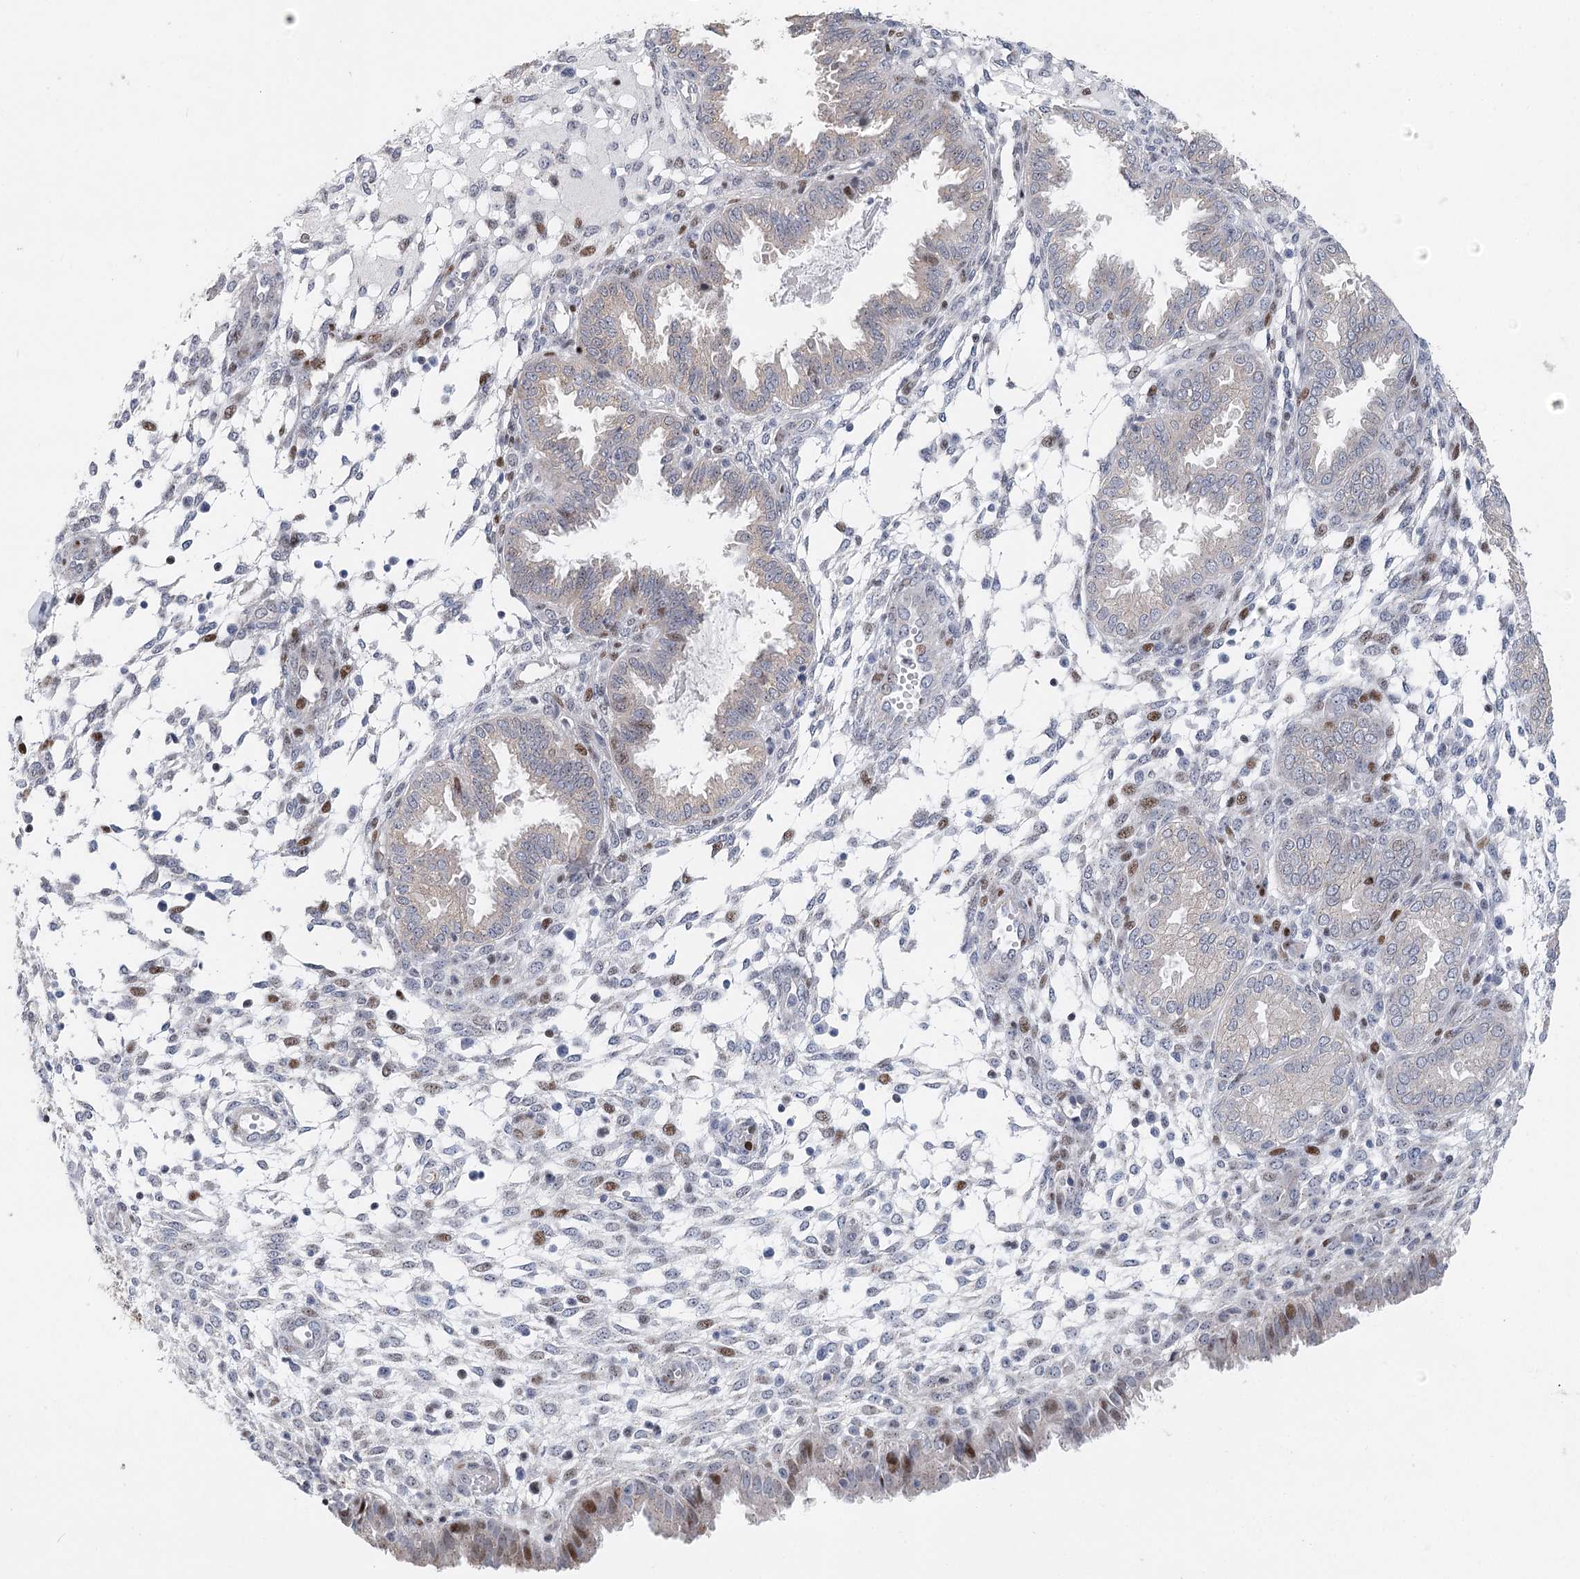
{"staining": {"intensity": "moderate", "quantity": "<25%", "location": "nuclear"}, "tissue": "endometrium", "cell_type": "Cells in endometrial stroma", "image_type": "normal", "snomed": [{"axis": "morphology", "description": "Normal tissue, NOS"}, {"axis": "topography", "description": "Endometrium"}], "caption": "This photomicrograph demonstrates IHC staining of normal endometrium, with low moderate nuclear expression in about <25% of cells in endometrial stroma.", "gene": "CAMTA1", "patient": {"sex": "female", "age": 33}}